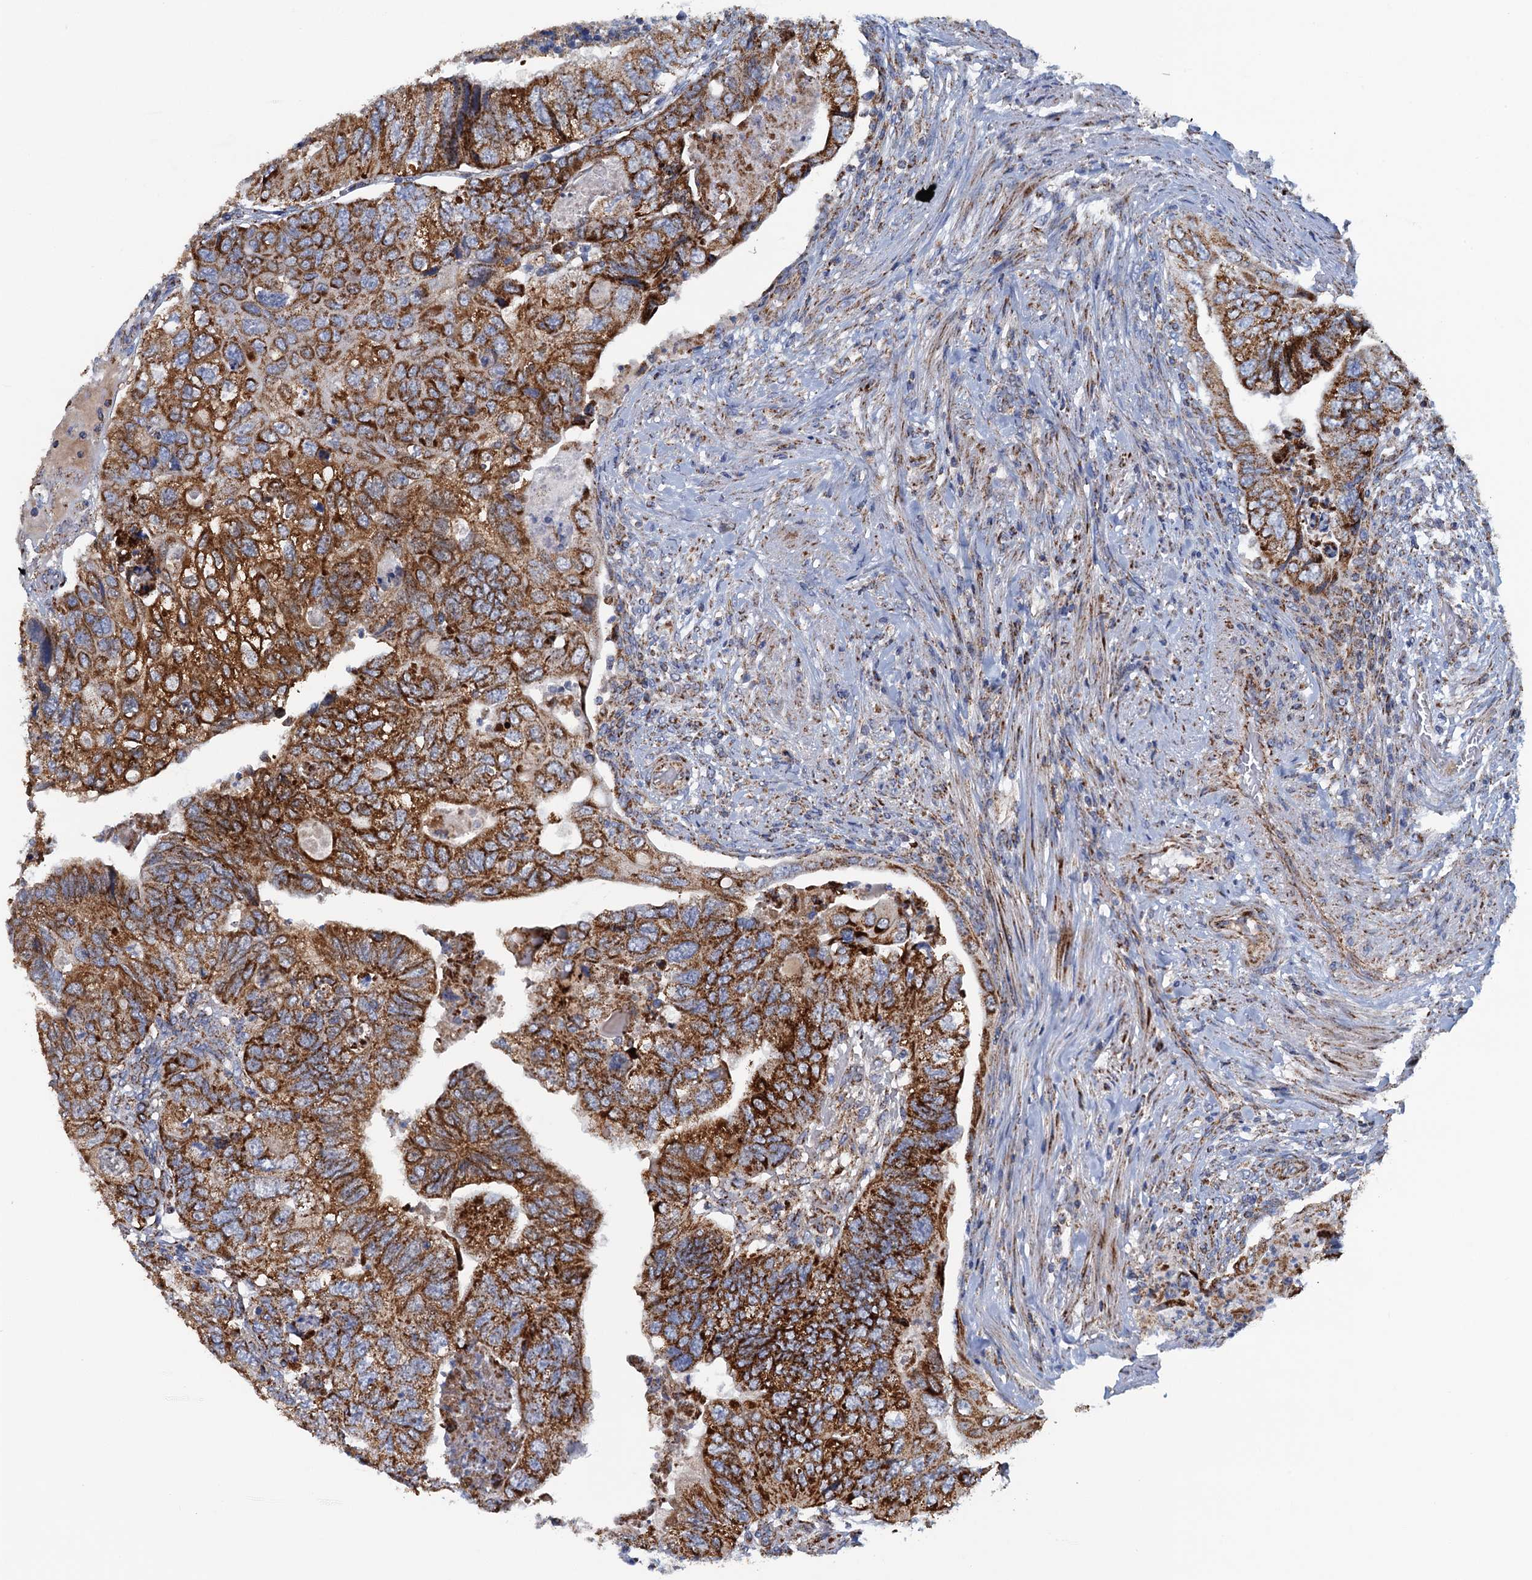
{"staining": {"intensity": "strong", "quantity": ">75%", "location": "cytoplasmic/membranous"}, "tissue": "colorectal cancer", "cell_type": "Tumor cells", "image_type": "cancer", "snomed": [{"axis": "morphology", "description": "Adenocarcinoma, NOS"}, {"axis": "topography", "description": "Rectum"}], "caption": "Protein expression analysis of adenocarcinoma (colorectal) exhibits strong cytoplasmic/membranous positivity in about >75% of tumor cells.", "gene": "GTPBP3", "patient": {"sex": "male", "age": 63}}